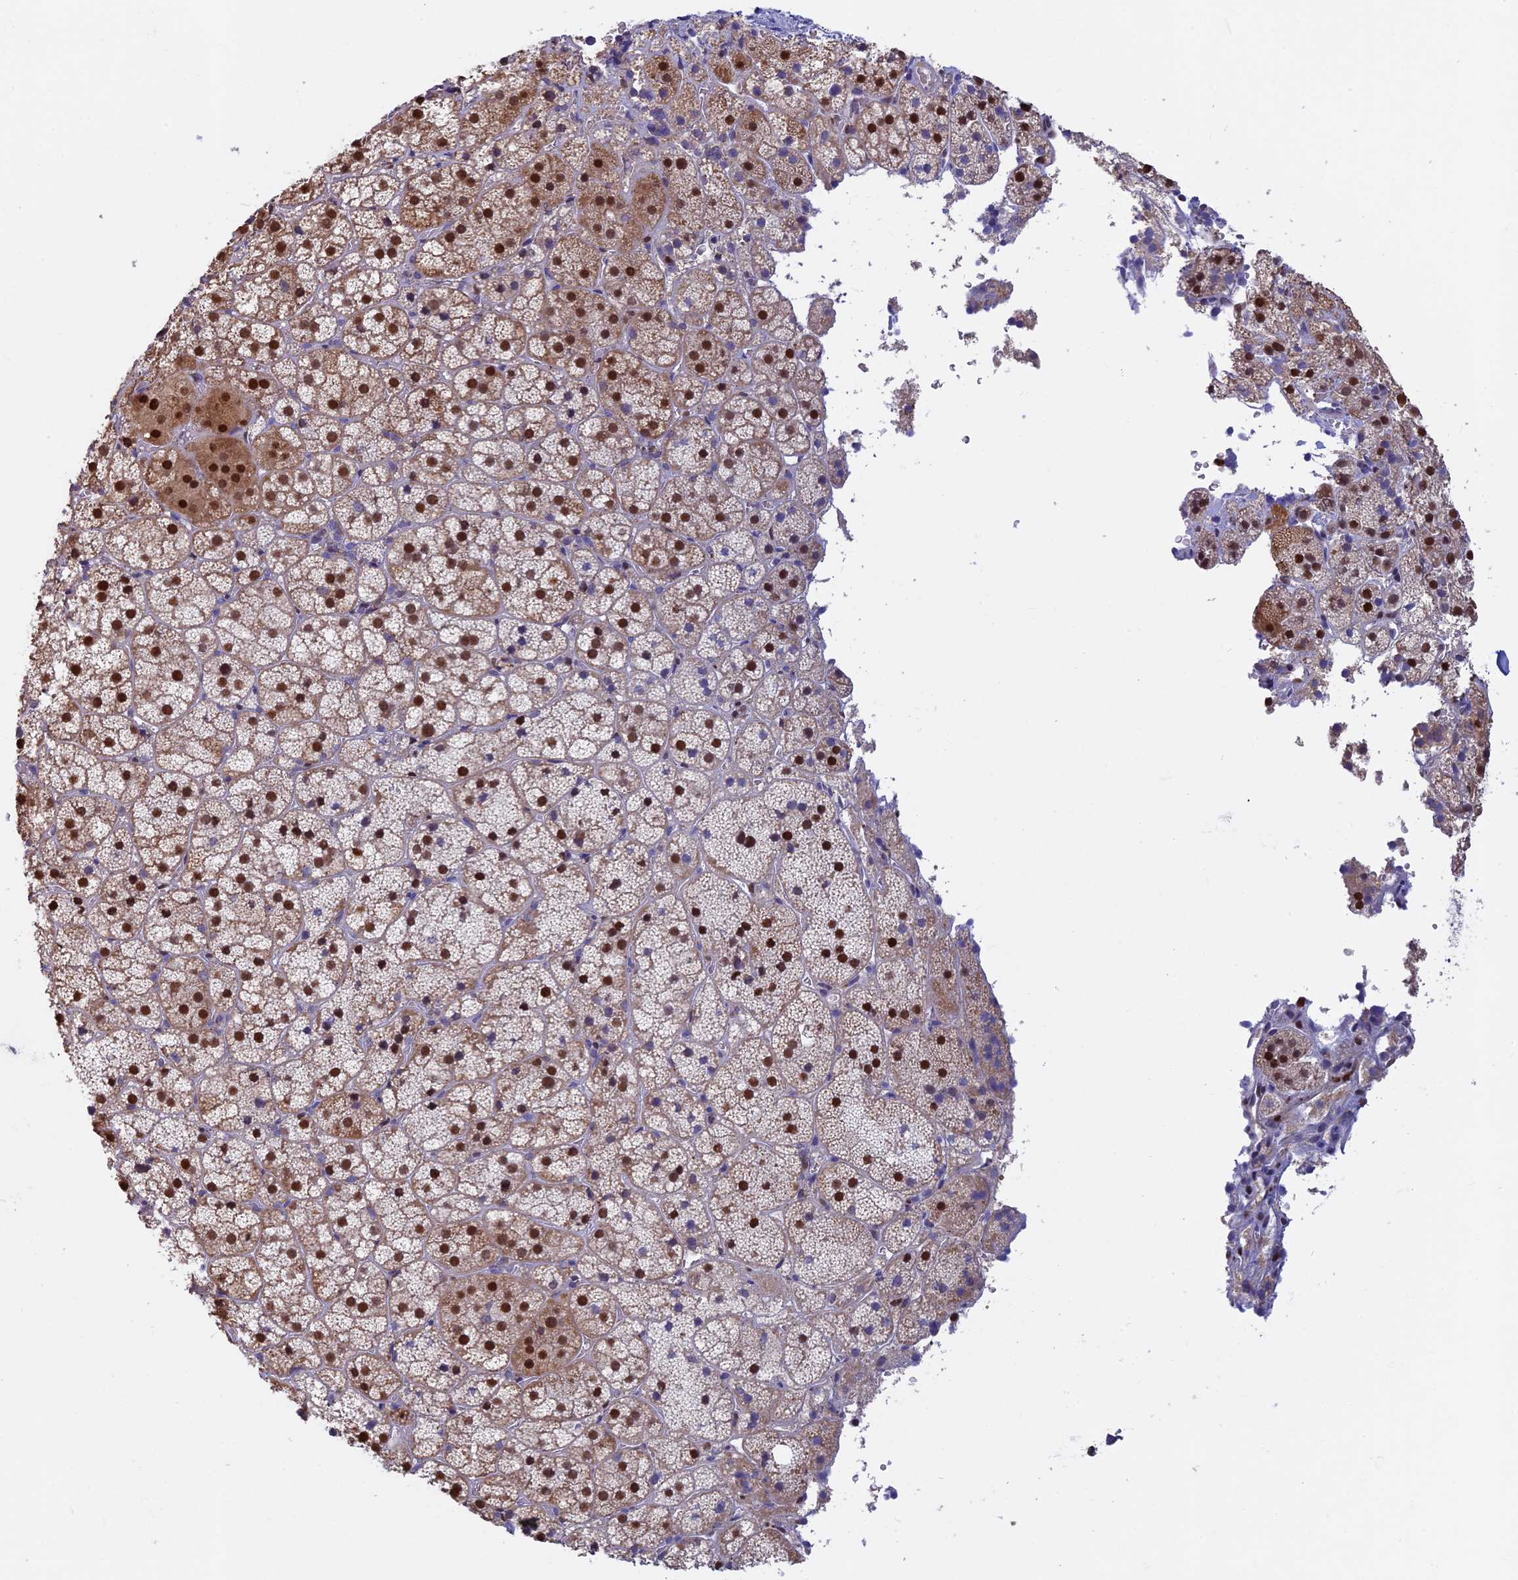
{"staining": {"intensity": "moderate", "quantity": ">75%", "location": "cytoplasmic/membranous,nuclear"}, "tissue": "adrenal gland", "cell_type": "Glandular cells", "image_type": "normal", "snomed": [{"axis": "morphology", "description": "Normal tissue, NOS"}, {"axis": "topography", "description": "Adrenal gland"}], "caption": "Adrenal gland stained with DAB immunohistochemistry exhibits medium levels of moderate cytoplasmic/membranous,nuclear staining in about >75% of glandular cells. (Stains: DAB in brown, nuclei in blue, Microscopy: brightfield microscopy at high magnification).", "gene": "ACSS1", "patient": {"sex": "female", "age": 44}}